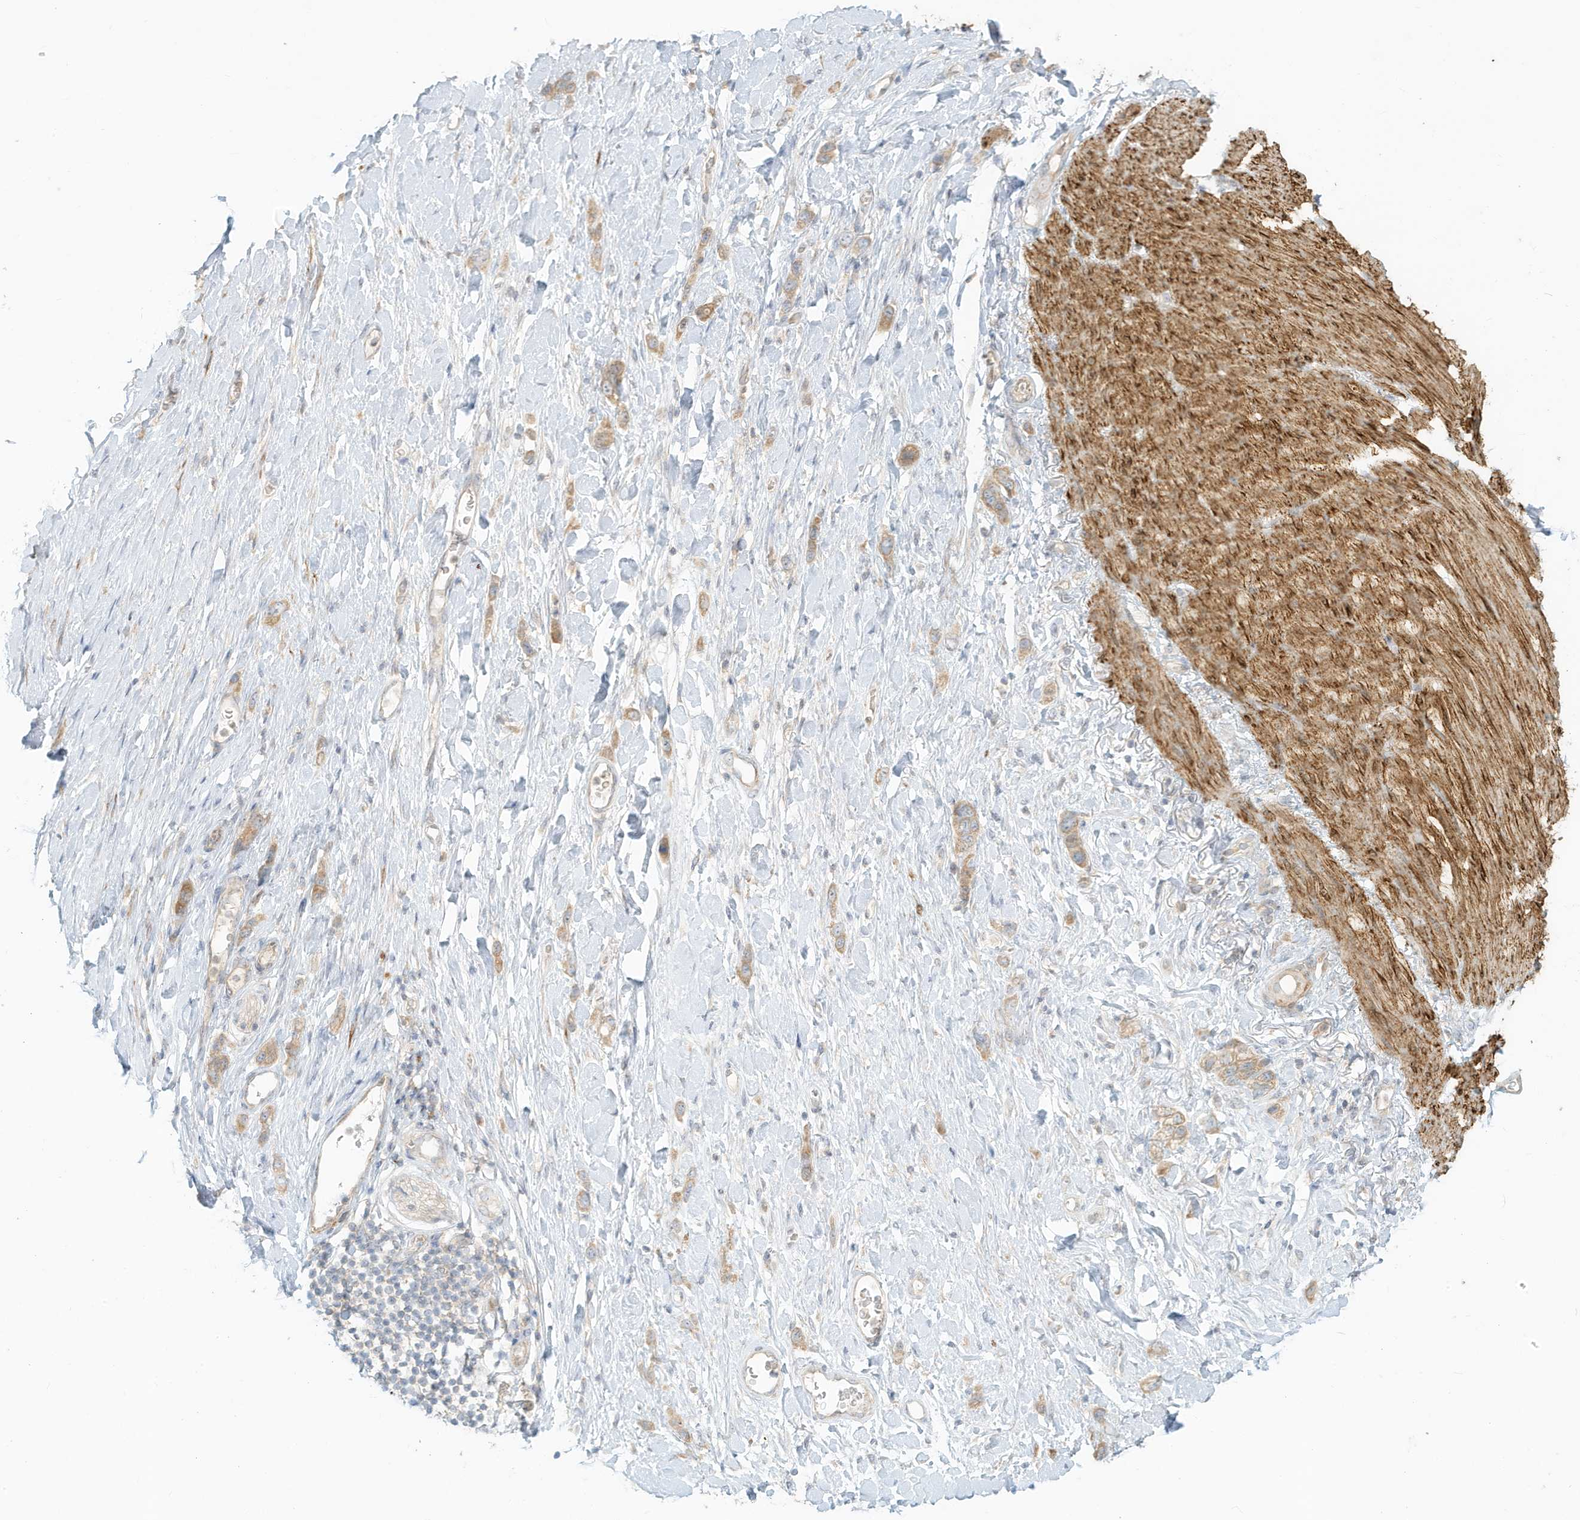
{"staining": {"intensity": "weak", "quantity": ">75%", "location": "cytoplasmic/membranous"}, "tissue": "stomach cancer", "cell_type": "Tumor cells", "image_type": "cancer", "snomed": [{"axis": "morphology", "description": "Adenocarcinoma, NOS"}, {"axis": "topography", "description": "Stomach"}], "caption": "Immunohistochemistry of stomach cancer displays low levels of weak cytoplasmic/membranous staining in approximately >75% of tumor cells.", "gene": "MCOLN1", "patient": {"sex": "female", "age": 65}}